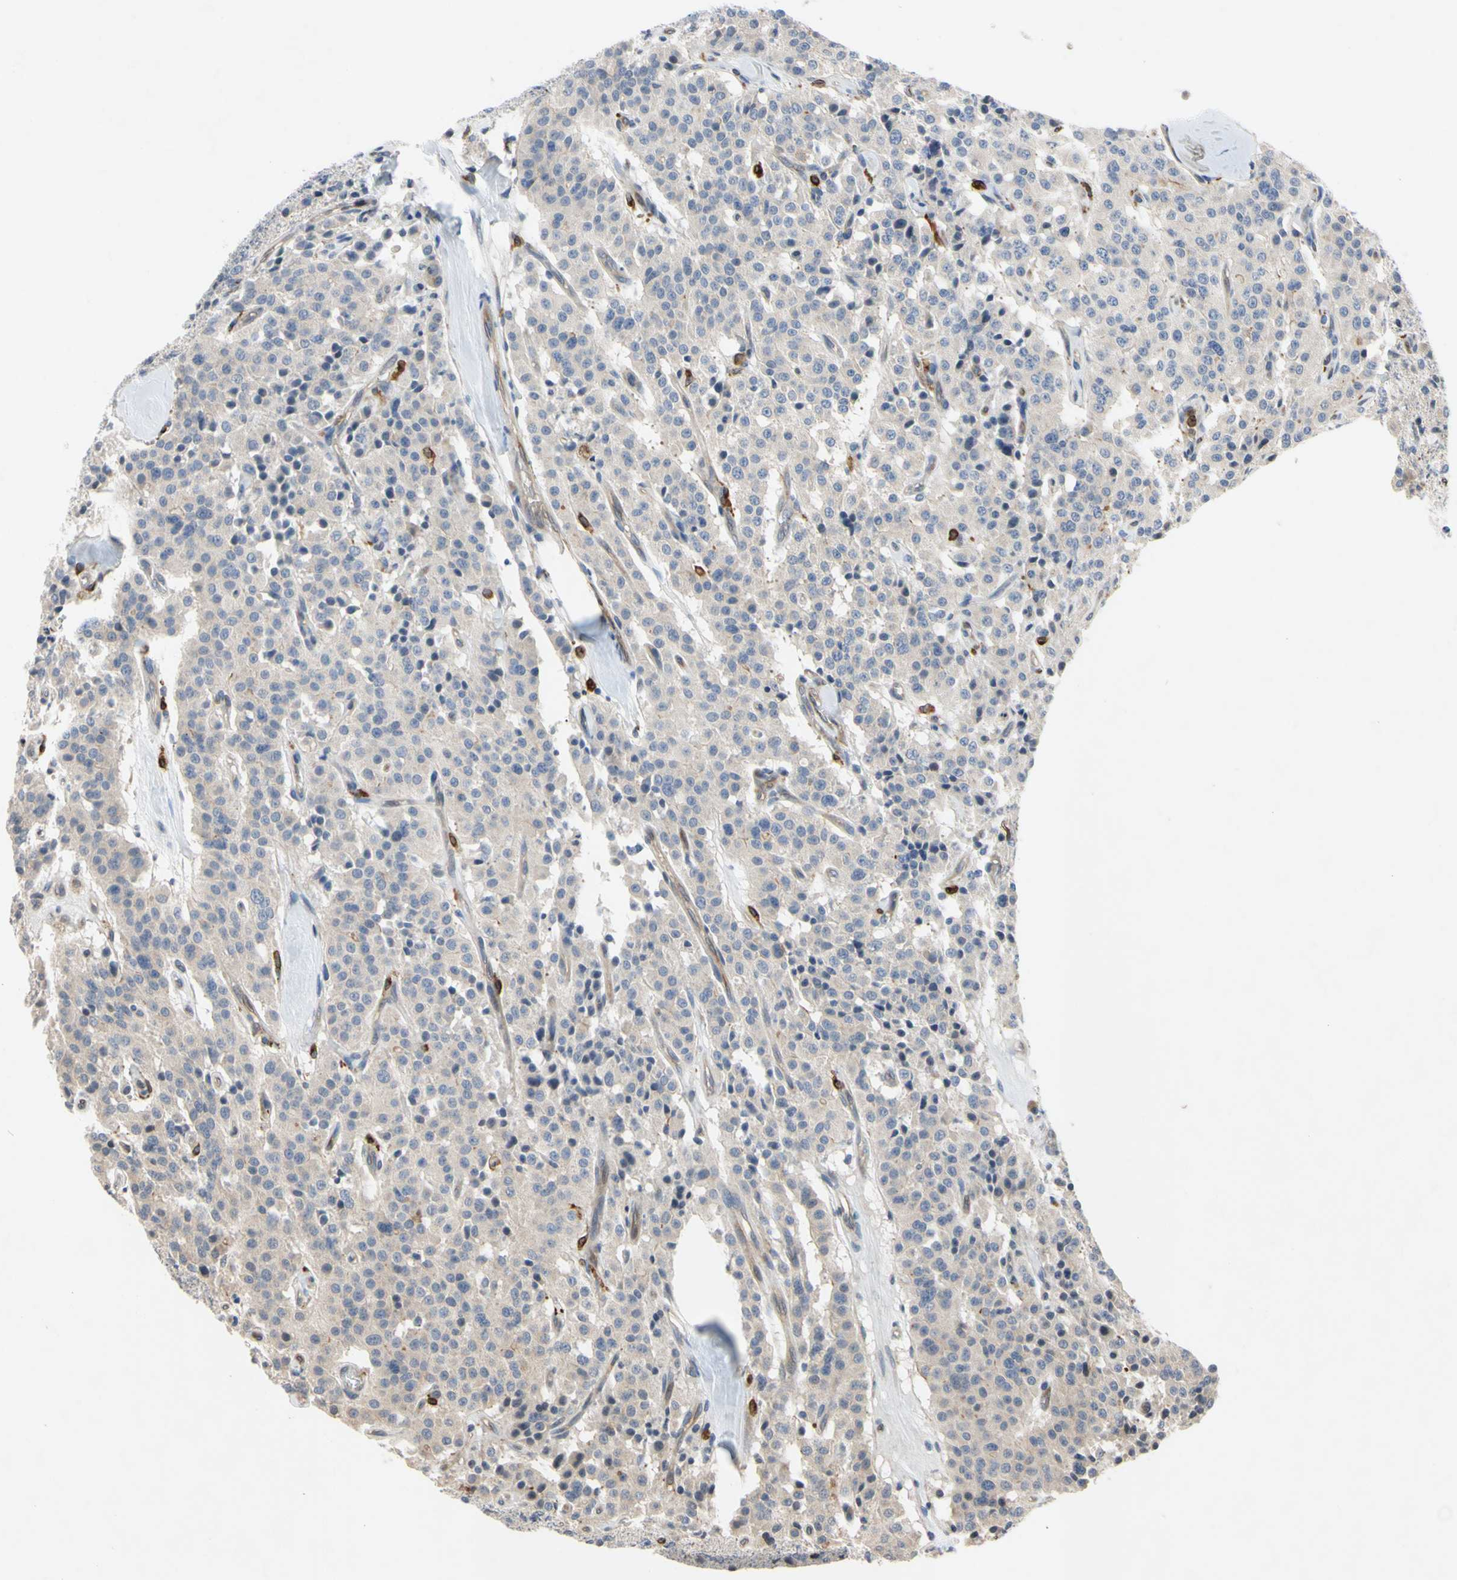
{"staining": {"intensity": "negative", "quantity": "none", "location": "none"}, "tissue": "carcinoid", "cell_type": "Tumor cells", "image_type": "cancer", "snomed": [{"axis": "morphology", "description": "Carcinoid, malignant, NOS"}, {"axis": "topography", "description": "Lung"}], "caption": "Carcinoid stained for a protein using immunohistochemistry exhibits no staining tumor cells.", "gene": "PLXNA2", "patient": {"sex": "male", "age": 30}}